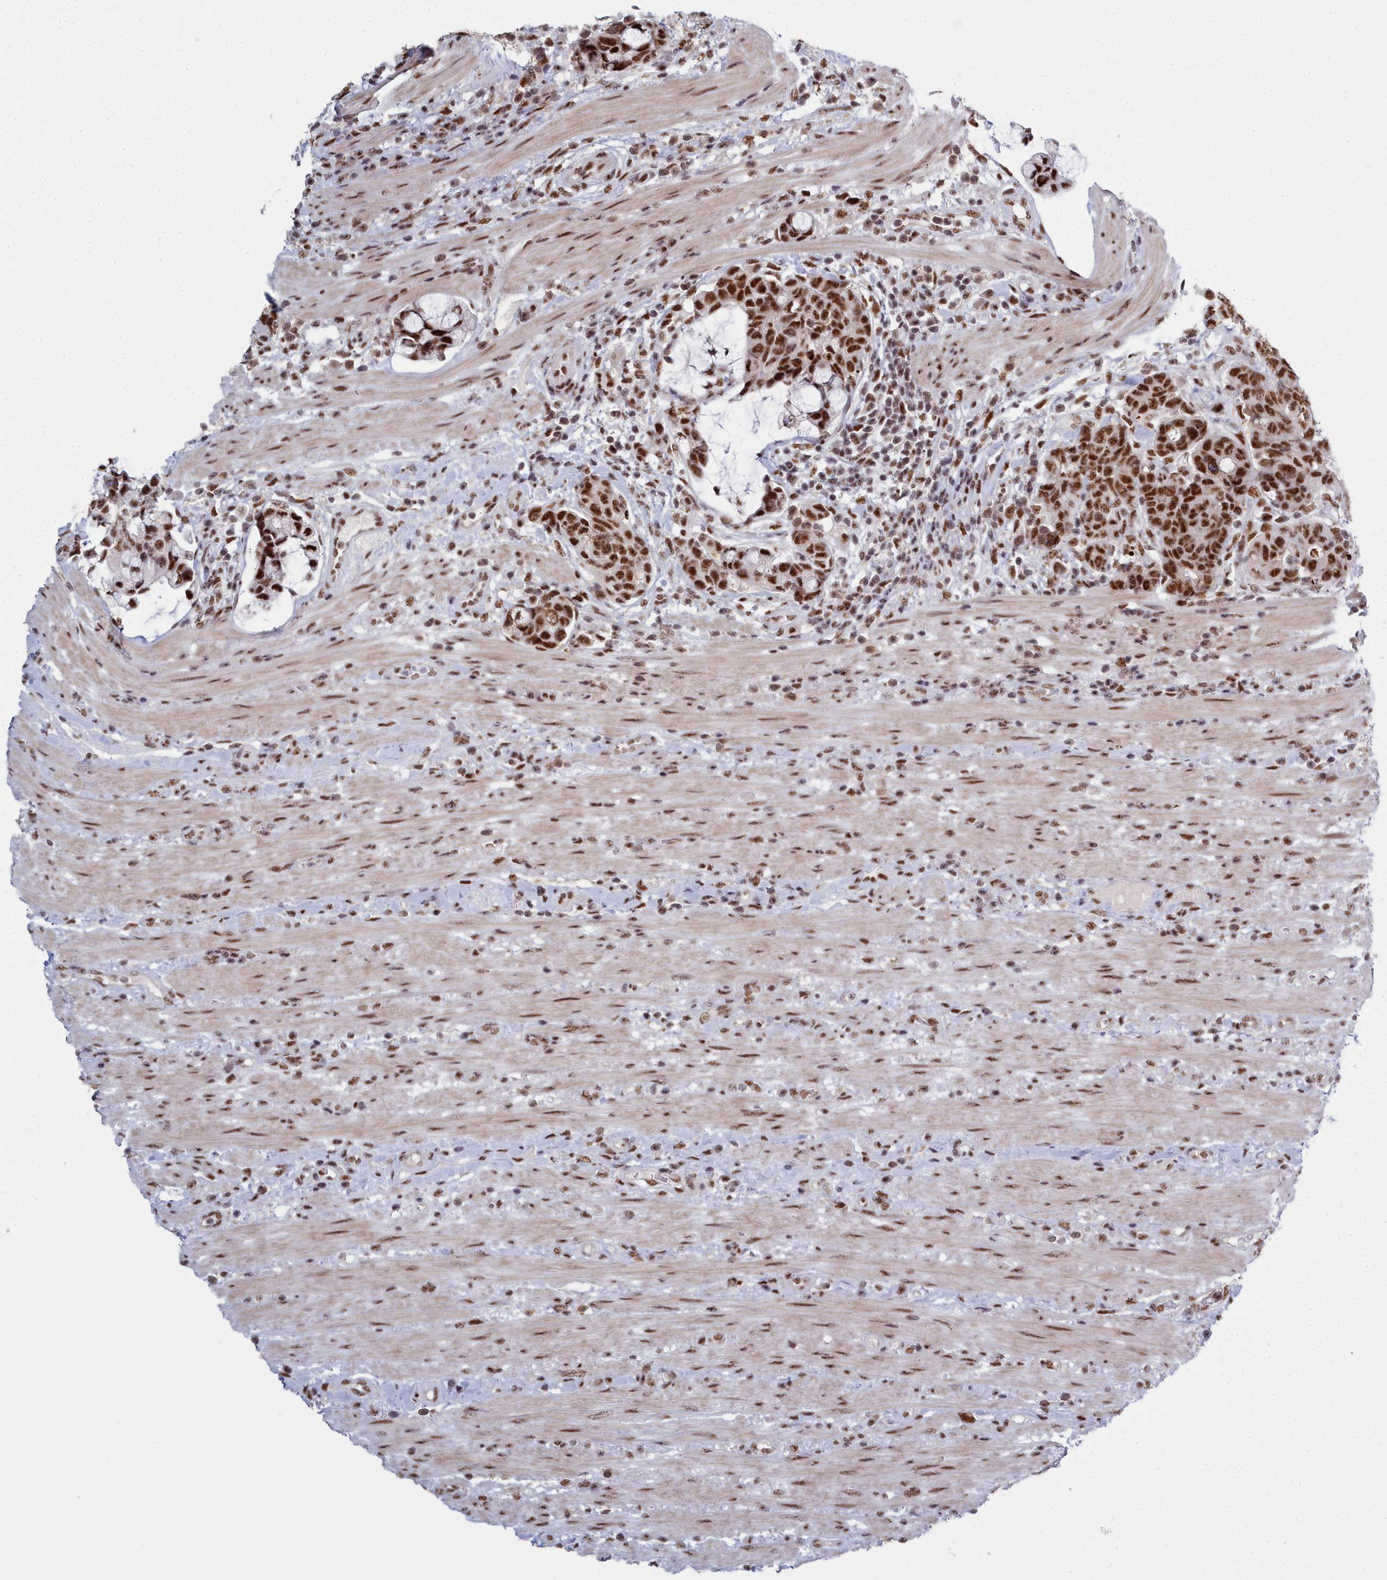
{"staining": {"intensity": "strong", "quantity": ">75%", "location": "nuclear"}, "tissue": "colorectal cancer", "cell_type": "Tumor cells", "image_type": "cancer", "snomed": [{"axis": "morphology", "description": "Adenocarcinoma, NOS"}, {"axis": "topography", "description": "Colon"}], "caption": "Tumor cells display high levels of strong nuclear positivity in about >75% of cells in colorectal cancer (adenocarcinoma).", "gene": "SF3B3", "patient": {"sex": "female", "age": 82}}